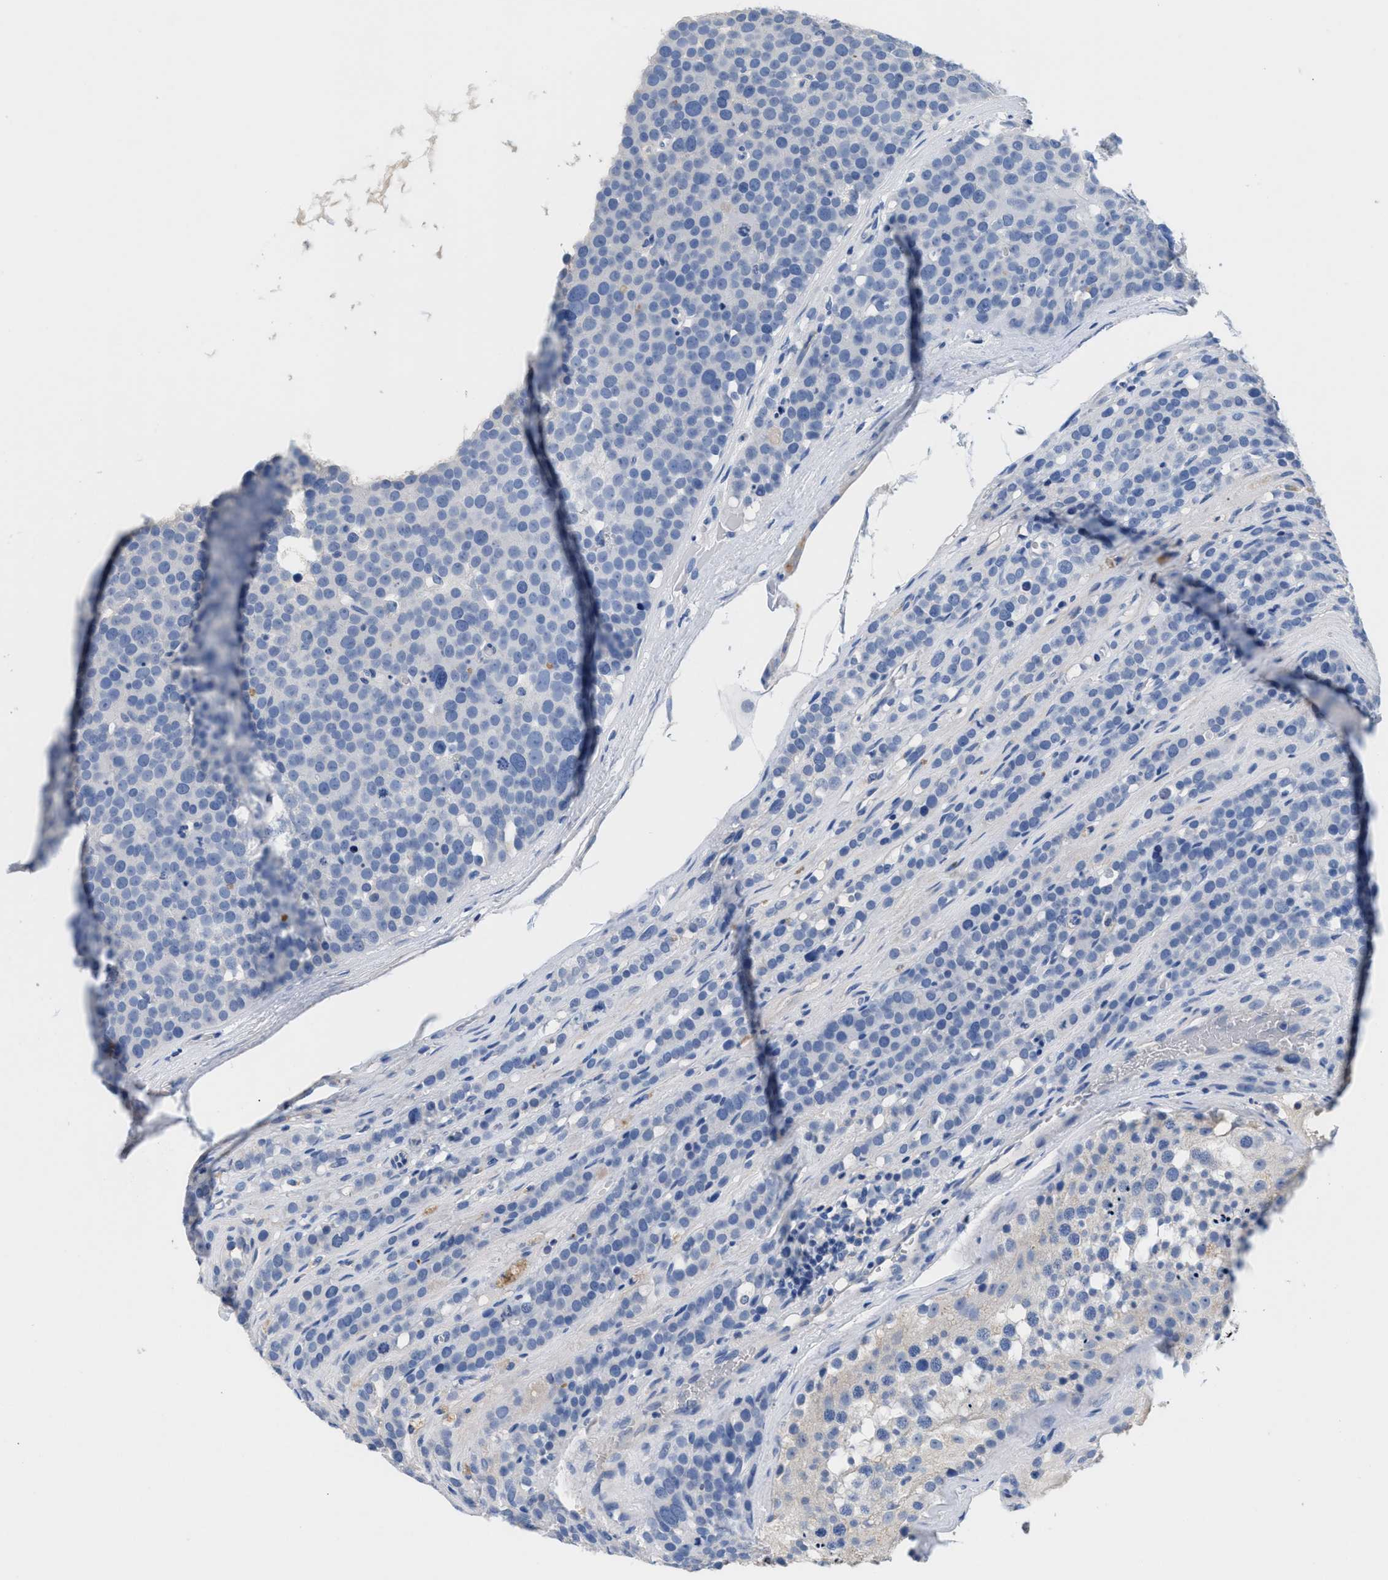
{"staining": {"intensity": "negative", "quantity": "none", "location": "none"}, "tissue": "testis cancer", "cell_type": "Tumor cells", "image_type": "cancer", "snomed": [{"axis": "morphology", "description": "Seminoma, NOS"}, {"axis": "topography", "description": "Testis"}], "caption": "Histopathology image shows no significant protein expression in tumor cells of testis cancer (seminoma).", "gene": "SLFN13", "patient": {"sex": "male", "age": 71}}